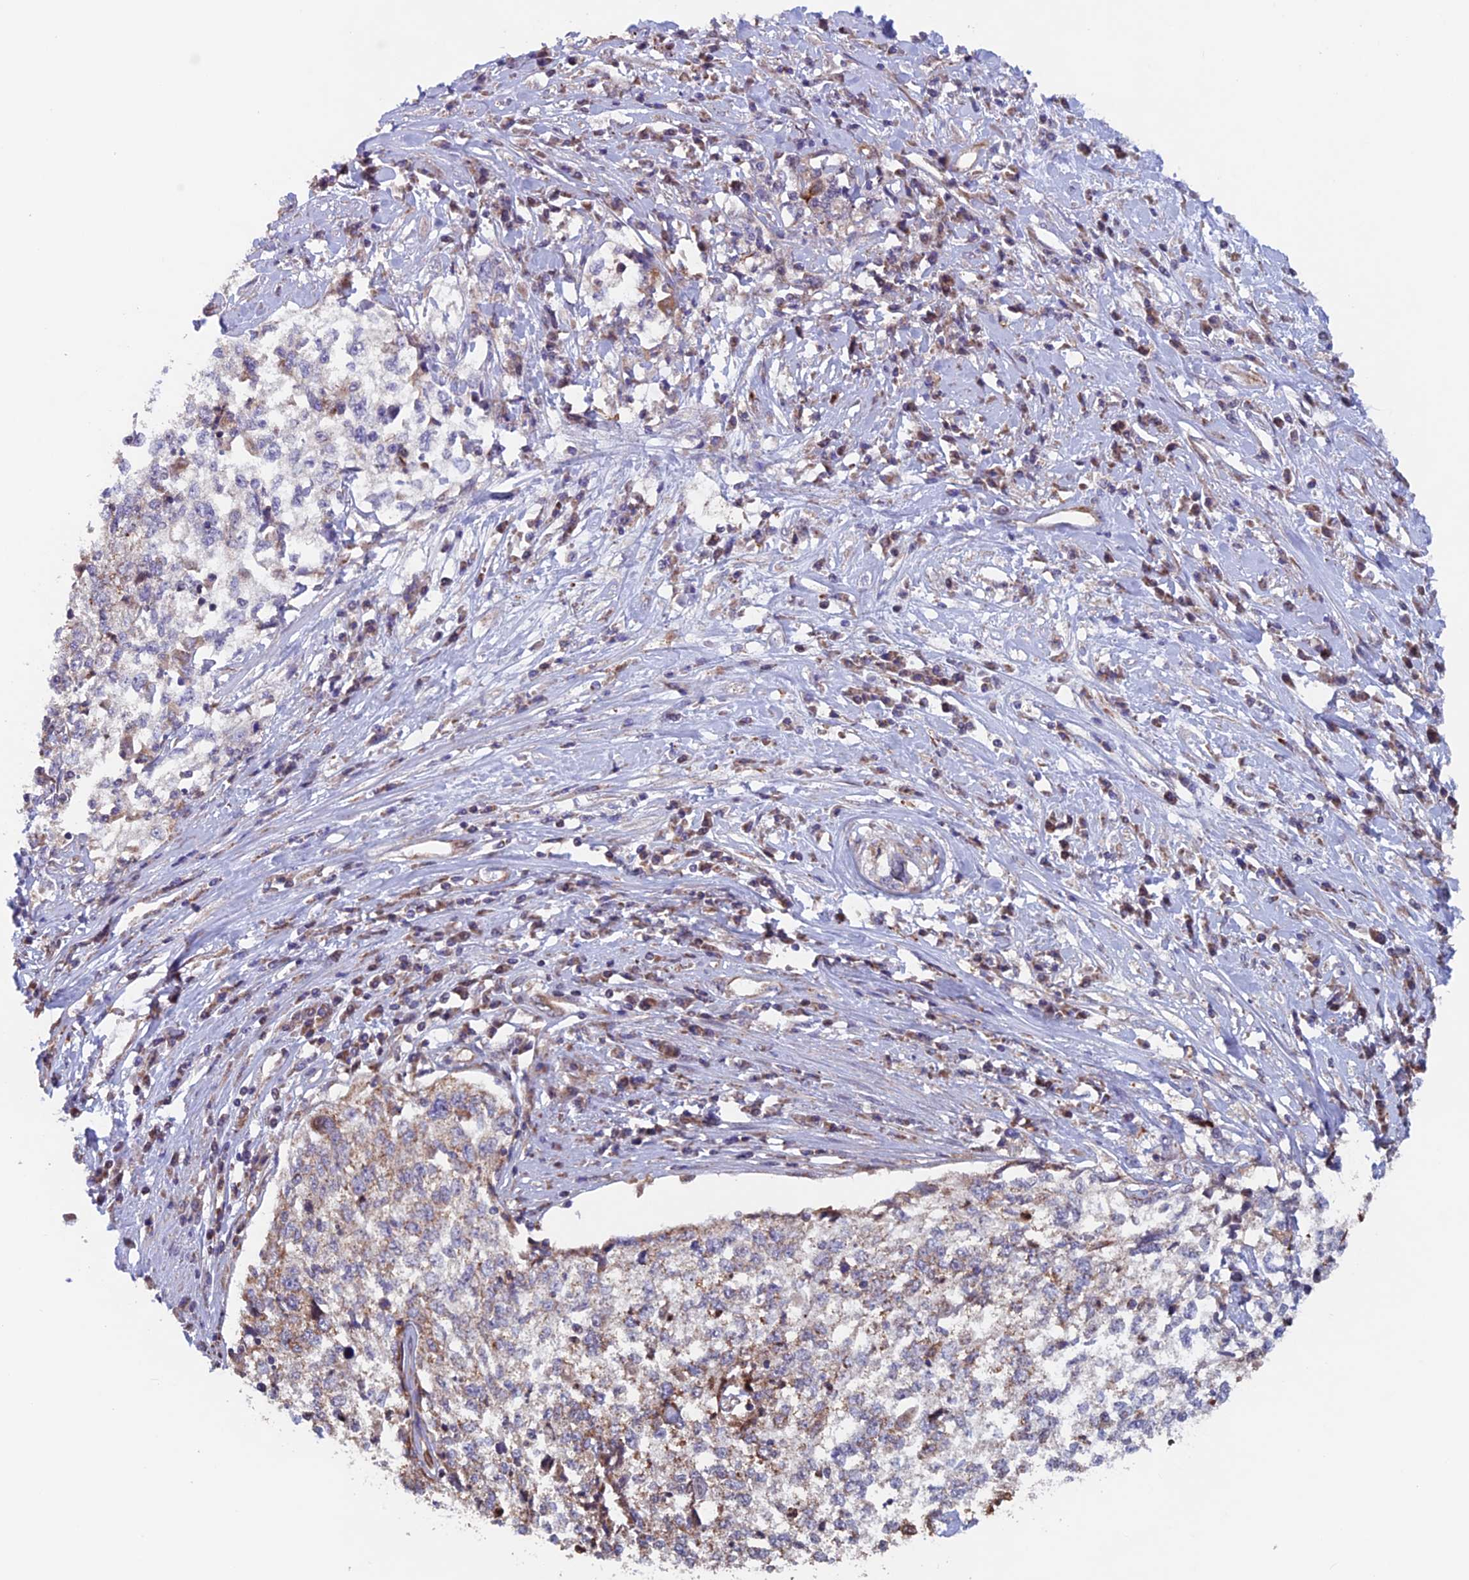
{"staining": {"intensity": "weak", "quantity": "25%-75%", "location": "cytoplasmic/membranous"}, "tissue": "cervical cancer", "cell_type": "Tumor cells", "image_type": "cancer", "snomed": [{"axis": "morphology", "description": "Squamous cell carcinoma, NOS"}, {"axis": "topography", "description": "Cervix"}], "caption": "The histopathology image demonstrates a brown stain indicating the presence of a protein in the cytoplasmic/membranous of tumor cells in squamous cell carcinoma (cervical). The staining was performed using DAB (3,3'-diaminobenzidine) to visualize the protein expression in brown, while the nuclei were stained in blue with hematoxylin (Magnification: 20x).", "gene": "MRPL1", "patient": {"sex": "female", "age": 57}}